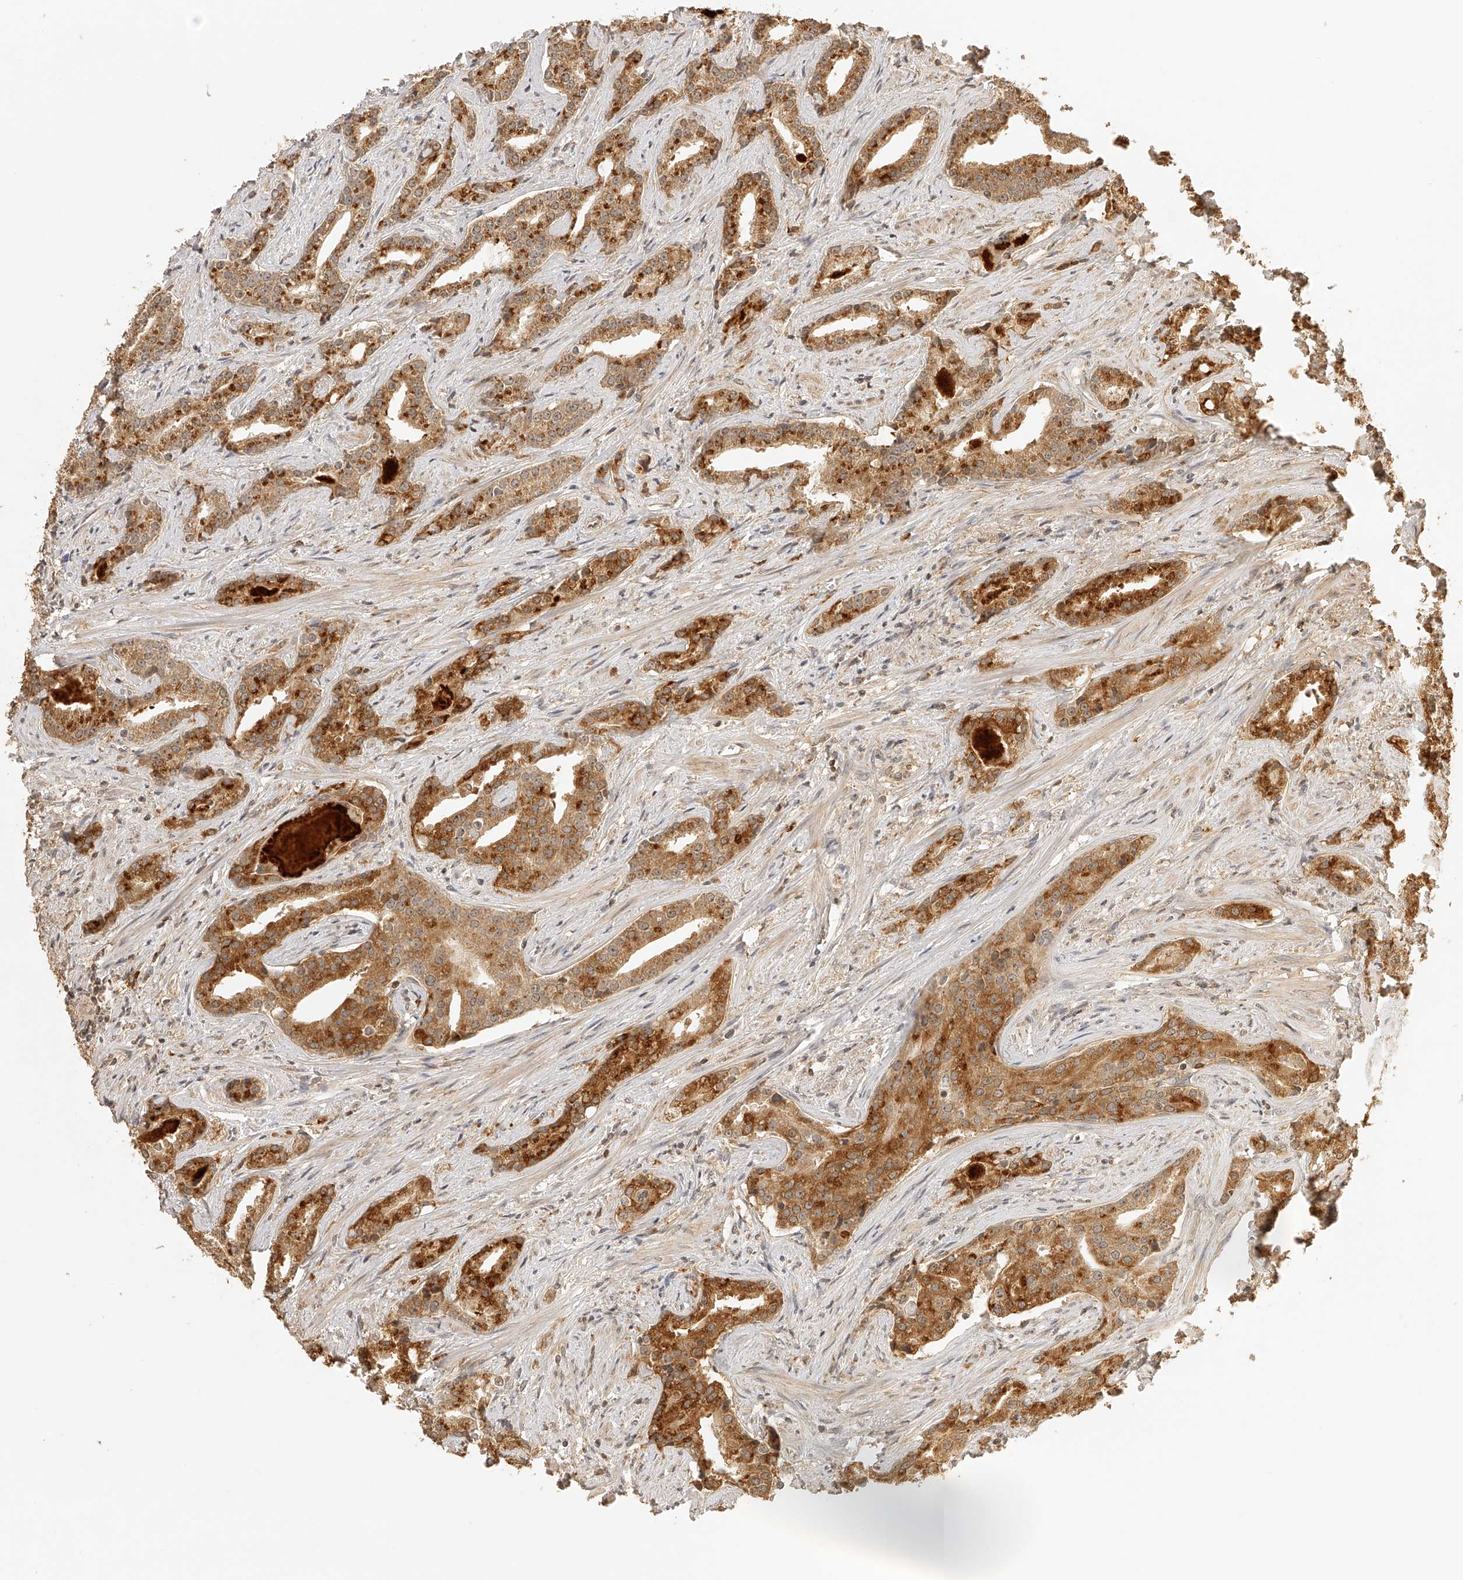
{"staining": {"intensity": "moderate", "quantity": ">75%", "location": "cytoplasmic/membranous"}, "tissue": "prostate cancer", "cell_type": "Tumor cells", "image_type": "cancer", "snomed": [{"axis": "morphology", "description": "Adenocarcinoma, Low grade"}, {"axis": "topography", "description": "Prostate"}], "caption": "Prostate cancer tissue demonstrates moderate cytoplasmic/membranous positivity in about >75% of tumor cells Using DAB (brown) and hematoxylin (blue) stains, captured at high magnification using brightfield microscopy.", "gene": "BCL2L11", "patient": {"sex": "male", "age": 67}}